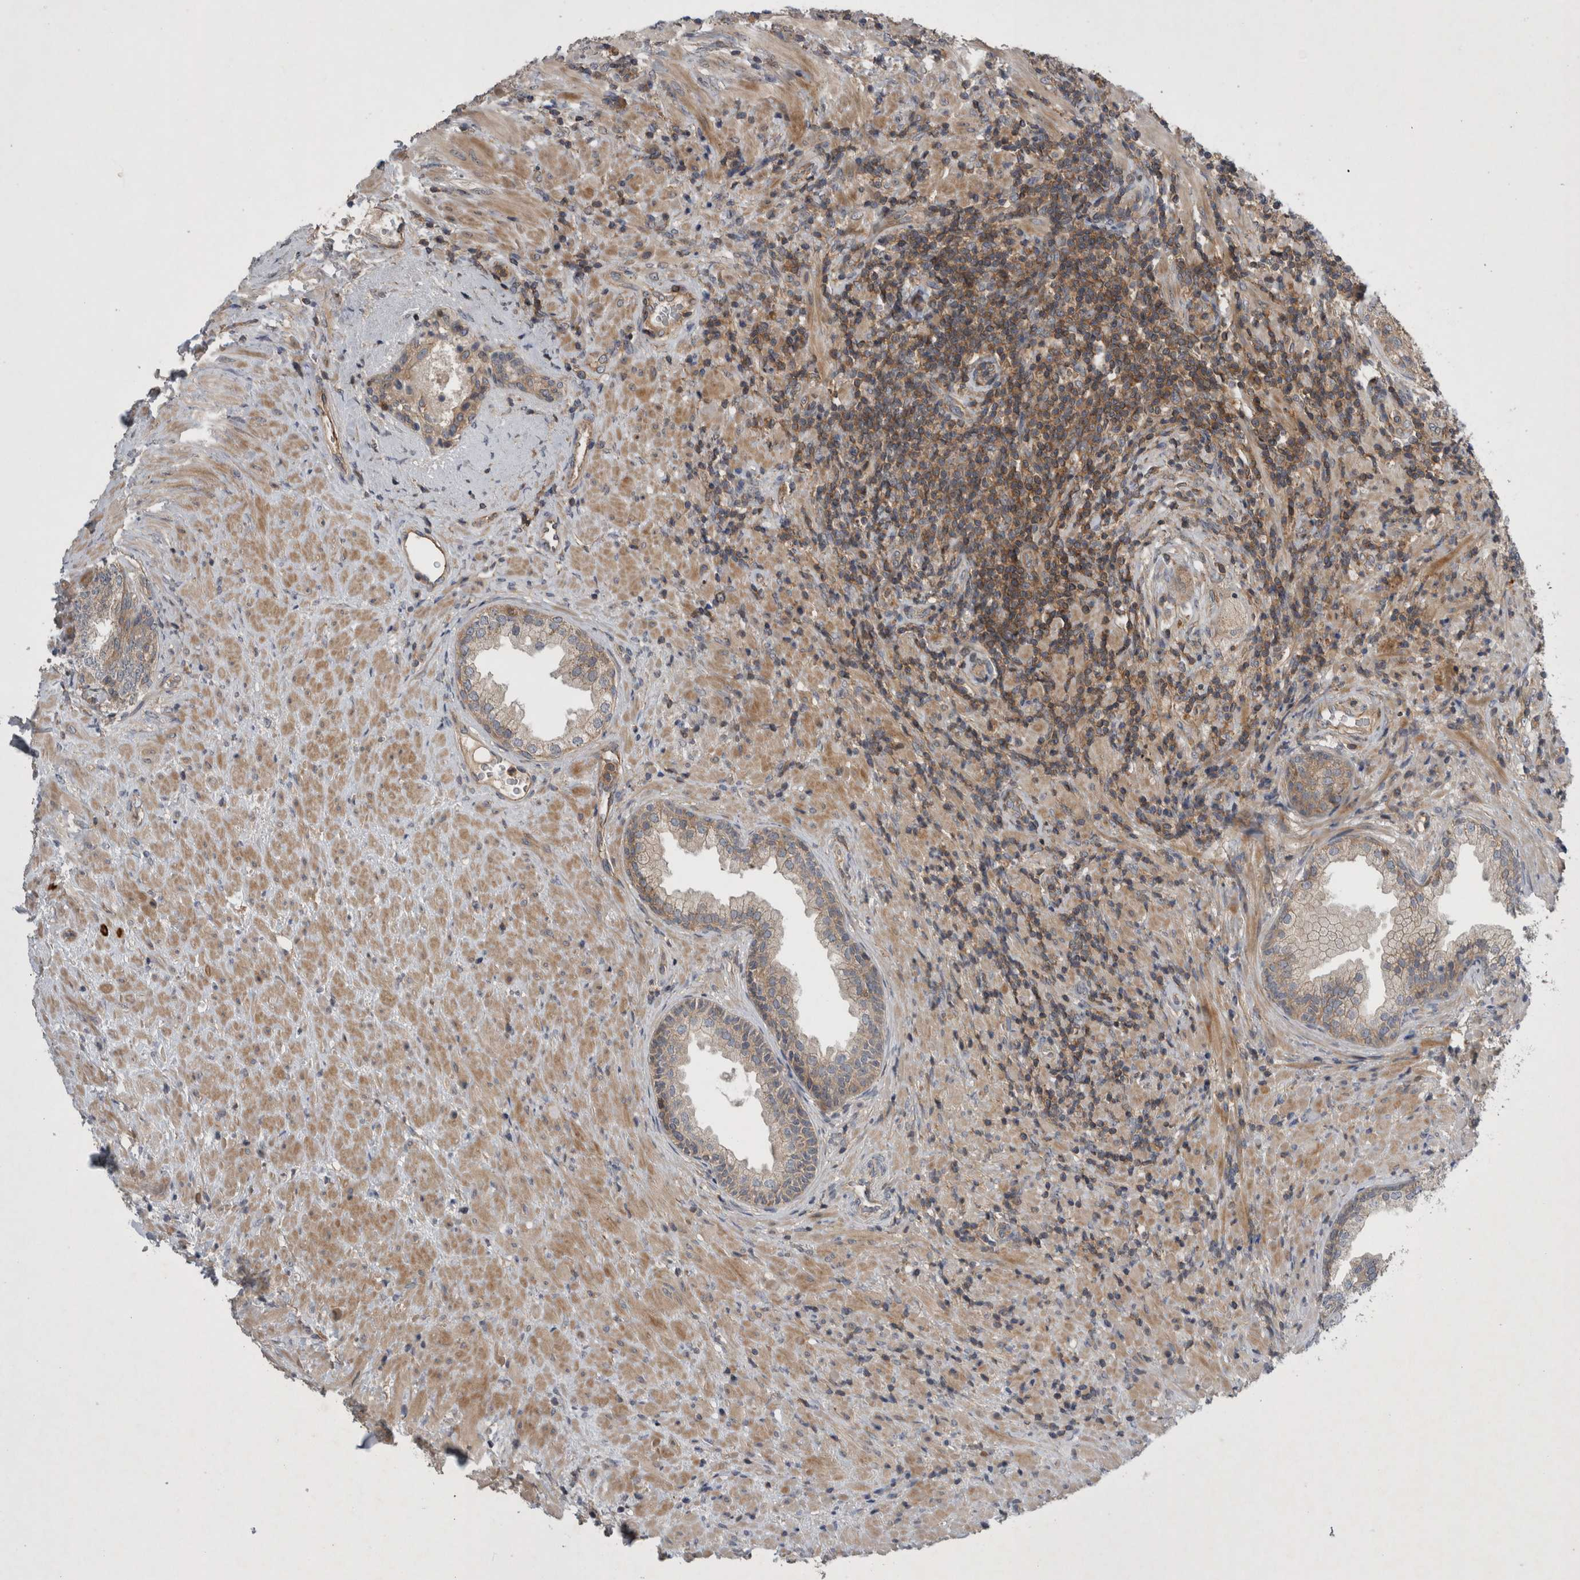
{"staining": {"intensity": "weak", "quantity": "25%-75%", "location": "cytoplasmic/membranous"}, "tissue": "prostate", "cell_type": "Glandular cells", "image_type": "normal", "snomed": [{"axis": "morphology", "description": "Normal tissue, NOS"}, {"axis": "topography", "description": "Prostate"}], "caption": "Prostate stained for a protein demonstrates weak cytoplasmic/membranous positivity in glandular cells. (IHC, brightfield microscopy, high magnification).", "gene": "SCARA5", "patient": {"sex": "male", "age": 76}}